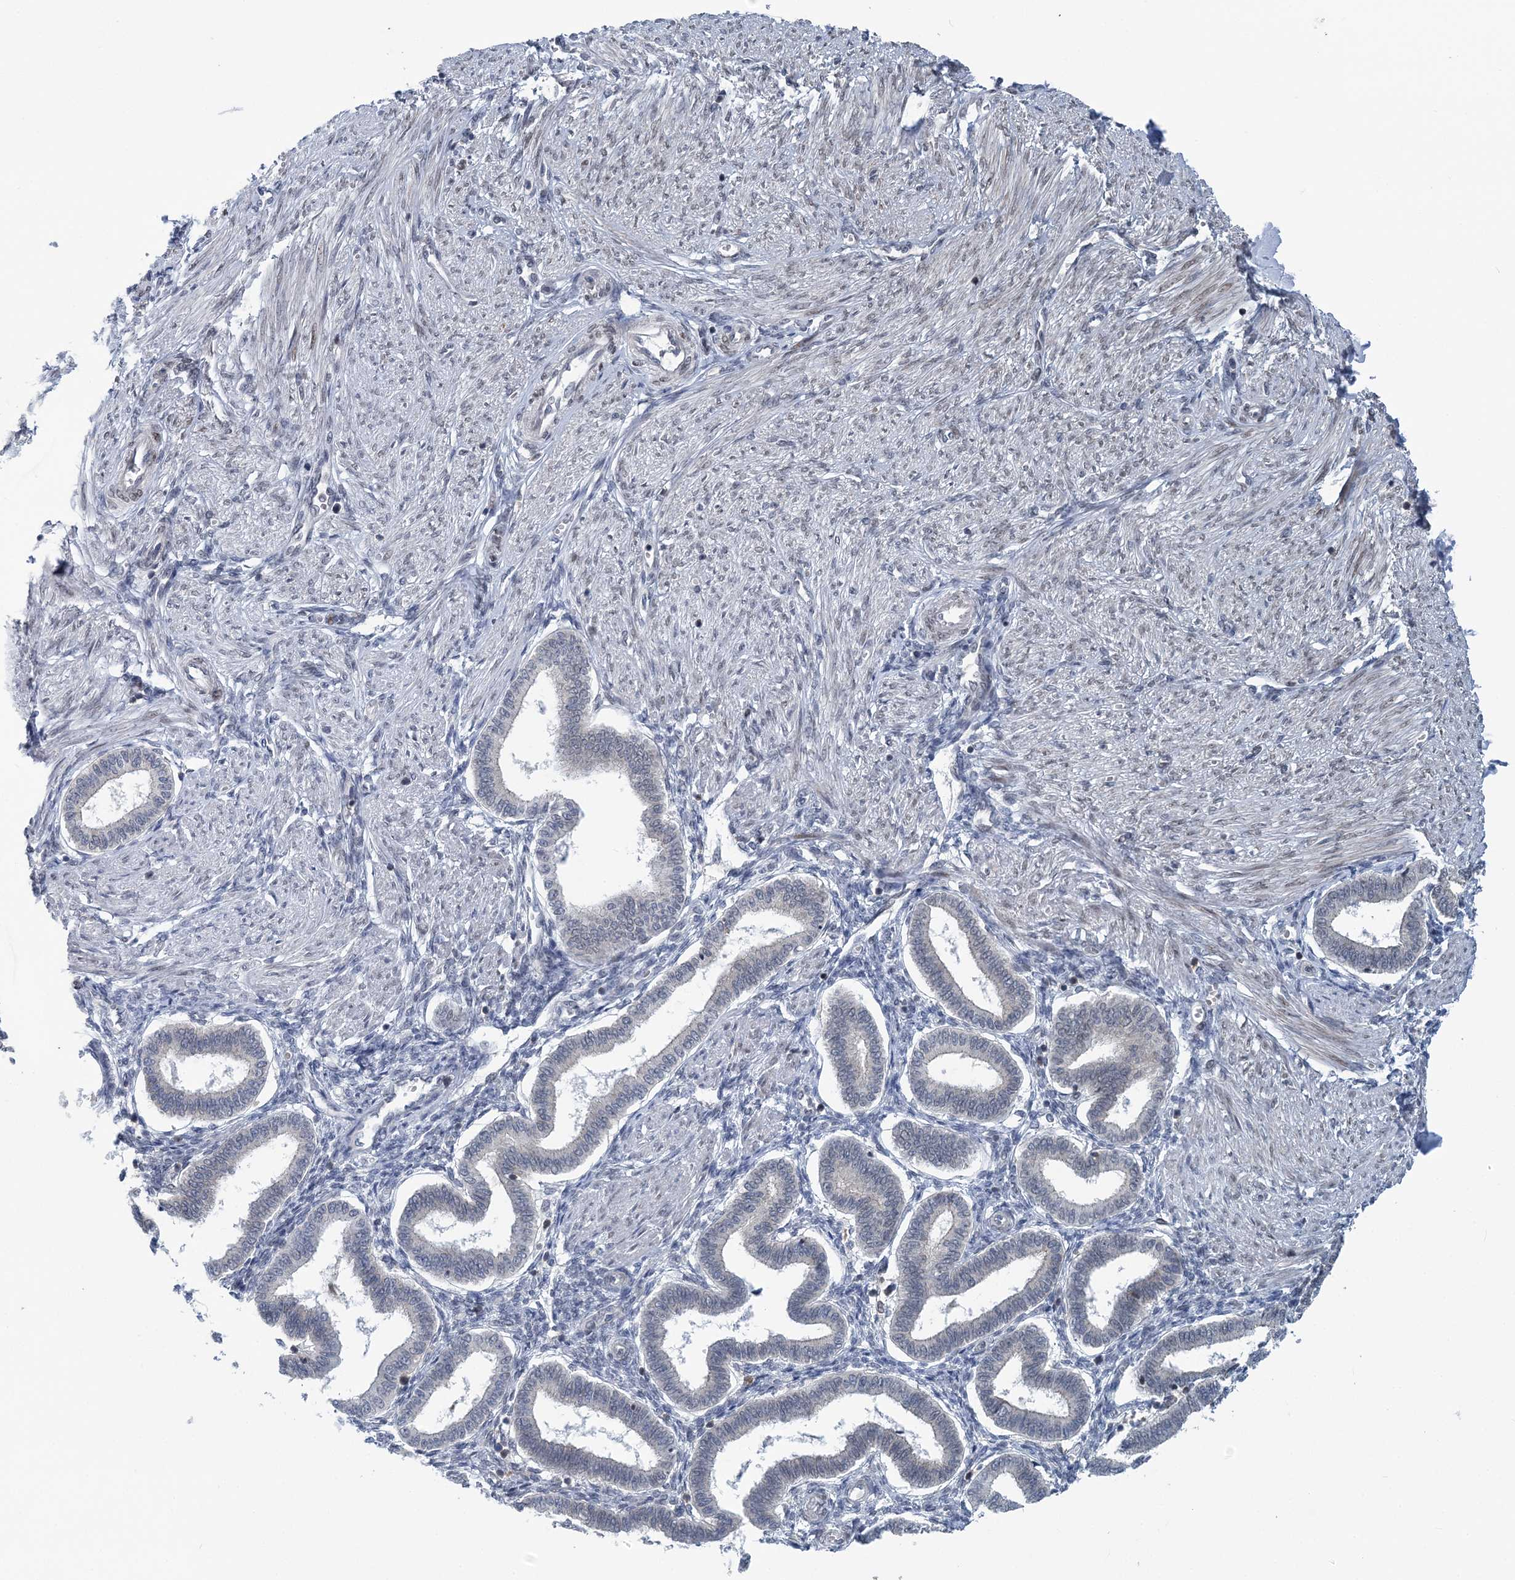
{"staining": {"intensity": "weak", "quantity": "<25%", "location": "nuclear"}, "tissue": "endometrium", "cell_type": "Cells in endometrial stroma", "image_type": "normal", "snomed": [{"axis": "morphology", "description": "Normal tissue, NOS"}, {"axis": "topography", "description": "Endometrium"}], "caption": "Immunohistochemistry (IHC) histopathology image of unremarkable endometrium: endometrium stained with DAB (3,3'-diaminobenzidine) demonstrates no significant protein expression in cells in endometrial stroma.", "gene": "HYCC2", "patient": {"sex": "female", "age": 24}}